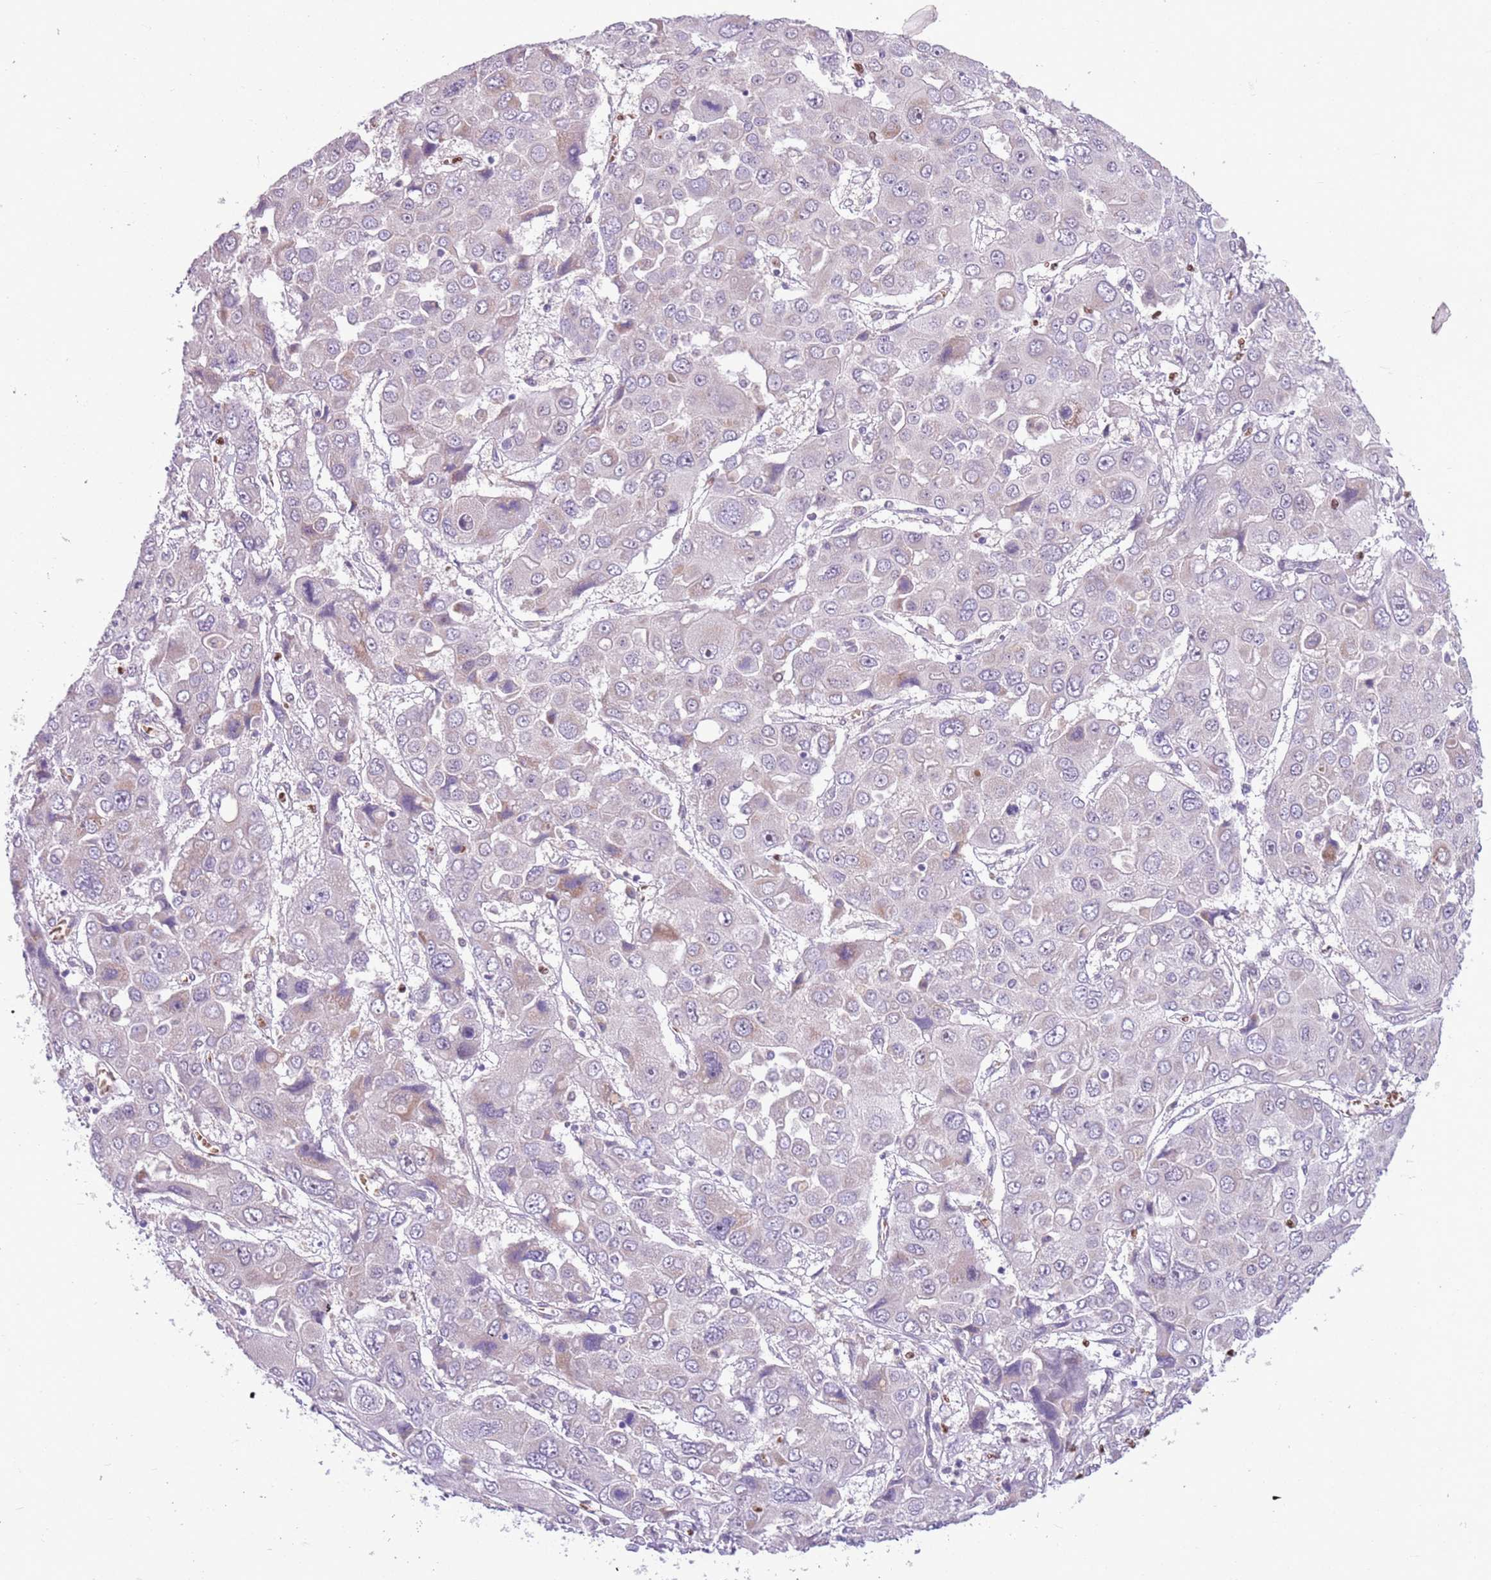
{"staining": {"intensity": "negative", "quantity": "none", "location": "none"}, "tissue": "liver cancer", "cell_type": "Tumor cells", "image_type": "cancer", "snomed": [{"axis": "morphology", "description": "Cholangiocarcinoma"}, {"axis": "topography", "description": "Liver"}], "caption": "Histopathology image shows no protein positivity in tumor cells of cholangiocarcinoma (liver) tissue. Brightfield microscopy of immunohistochemistry stained with DAB (brown) and hematoxylin (blue), captured at high magnification.", "gene": "ADCY7", "patient": {"sex": "male", "age": 67}}